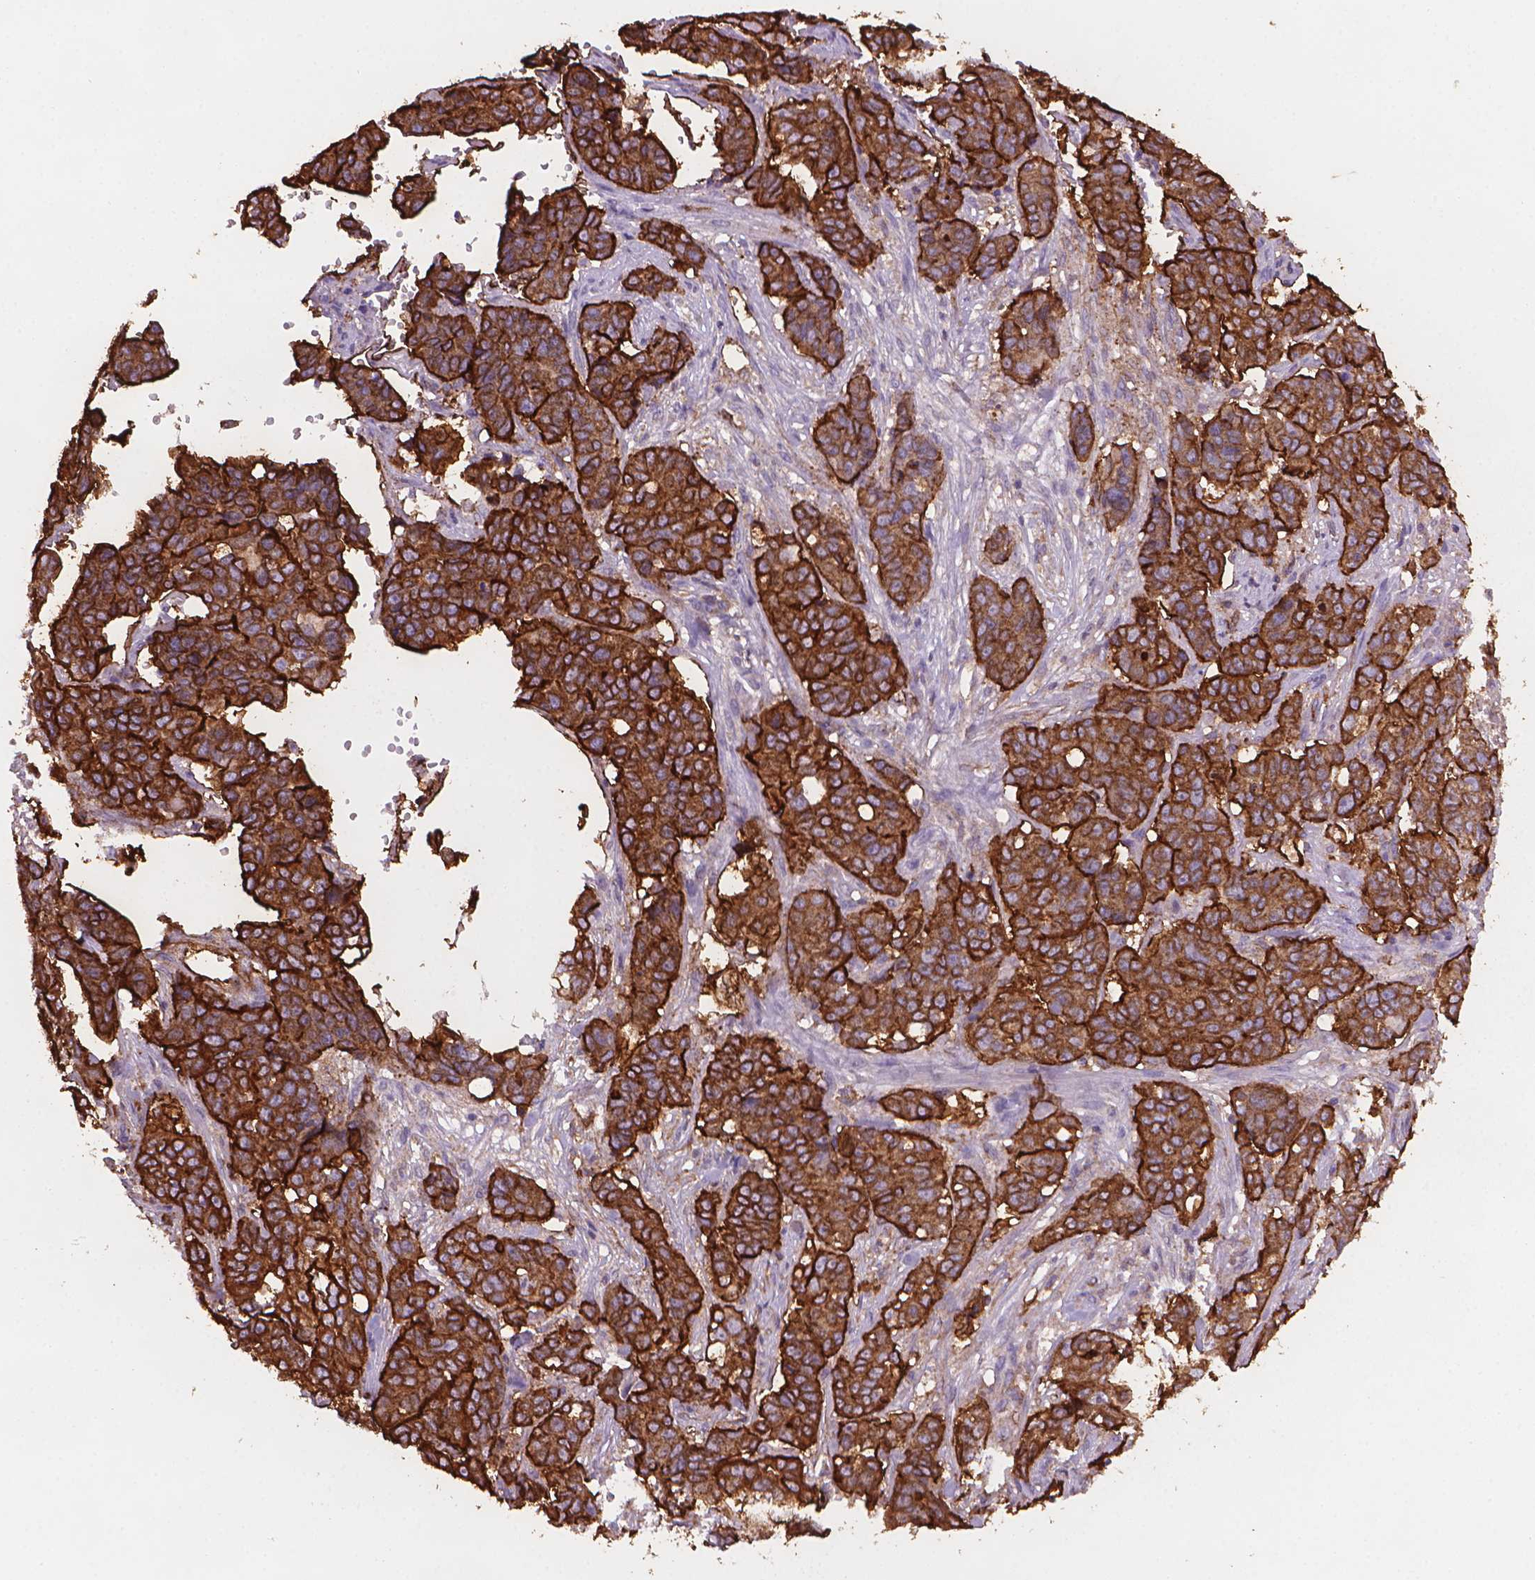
{"staining": {"intensity": "strong", "quantity": ">75%", "location": "cytoplasmic/membranous"}, "tissue": "ovarian cancer", "cell_type": "Tumor cells", "image_type": "cancer", "snomed": [{"axis": "morphology", "description": "Carcinoma, endometroid"}, {"axis": "topography", "description": "Ovary"}], "caption": "Immunohistochemistry histopathology image of neoplastic tissue: human ovarian cancer (endometroid carcinoma) stained using IHC reveals high levels of strong protein expression localized specifically in the cytoplasmic/membranous of tumor cells, appearing as a cytoplasmic/membranous brown color.", "gene": "MUC1", "patient": {"sex": "female", "age": 78}}